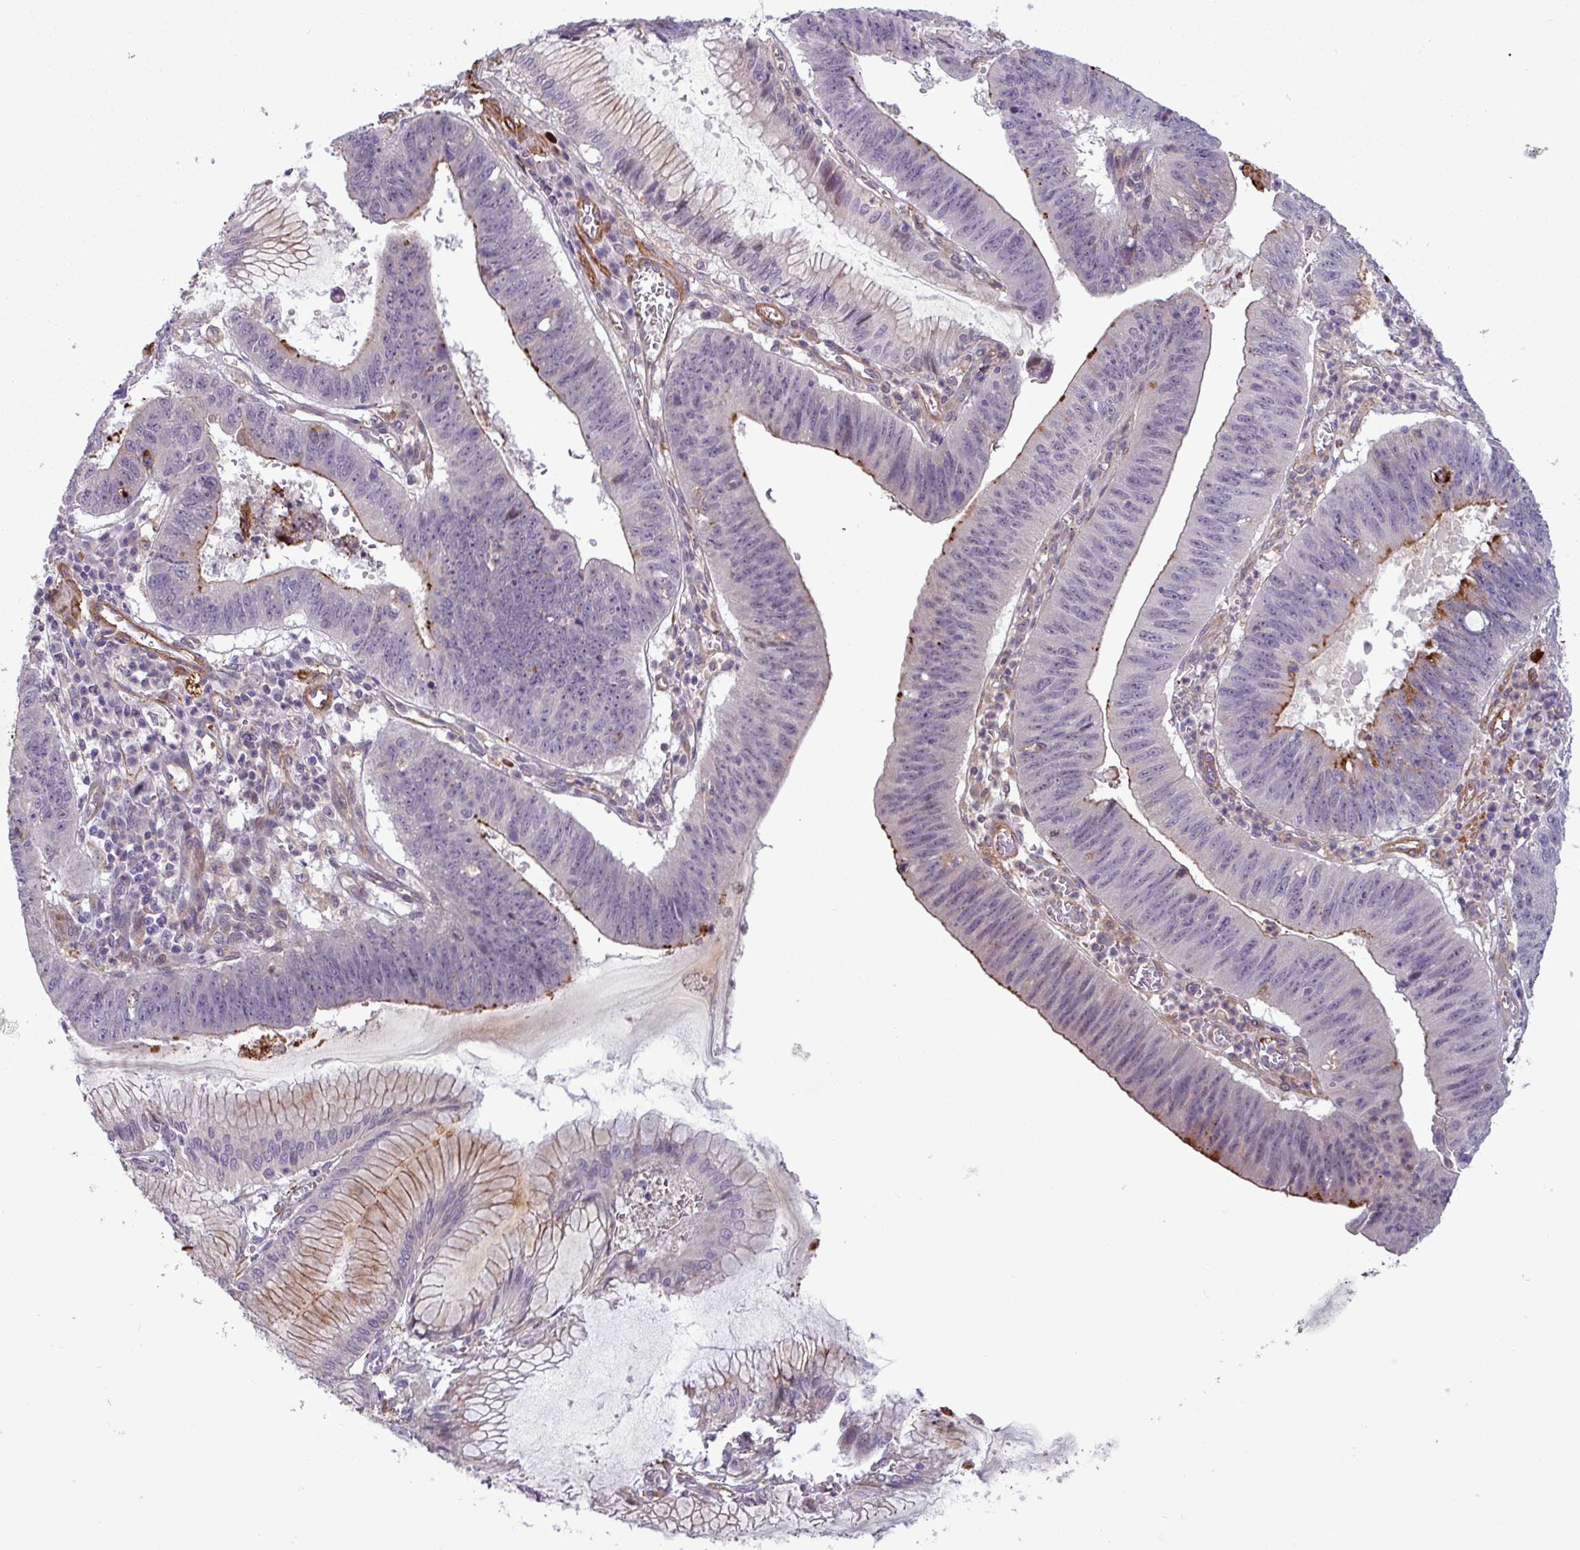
{"staining": {"intensity": "moderate", "quantity": "<25%", "location": "cytoplasmic/membranous"}, "tissue": "stomach cancer", "cell_type": "Tumor cells", "image_type": "cancer", "snomed": [{"axis": "morphology", "description": "Adenocarcinoma, NOS"}, {"axis": "topography", "description": "Stomach"}], "caption": "Protein staining of stomach cancer (adenocarcinoma) tissue reveals moderate cytoplasmic/membranous expression in approximately <25% of tumor cells.", "gene": "PCED1A", "patient": {"sex": "male", "age": 59}}